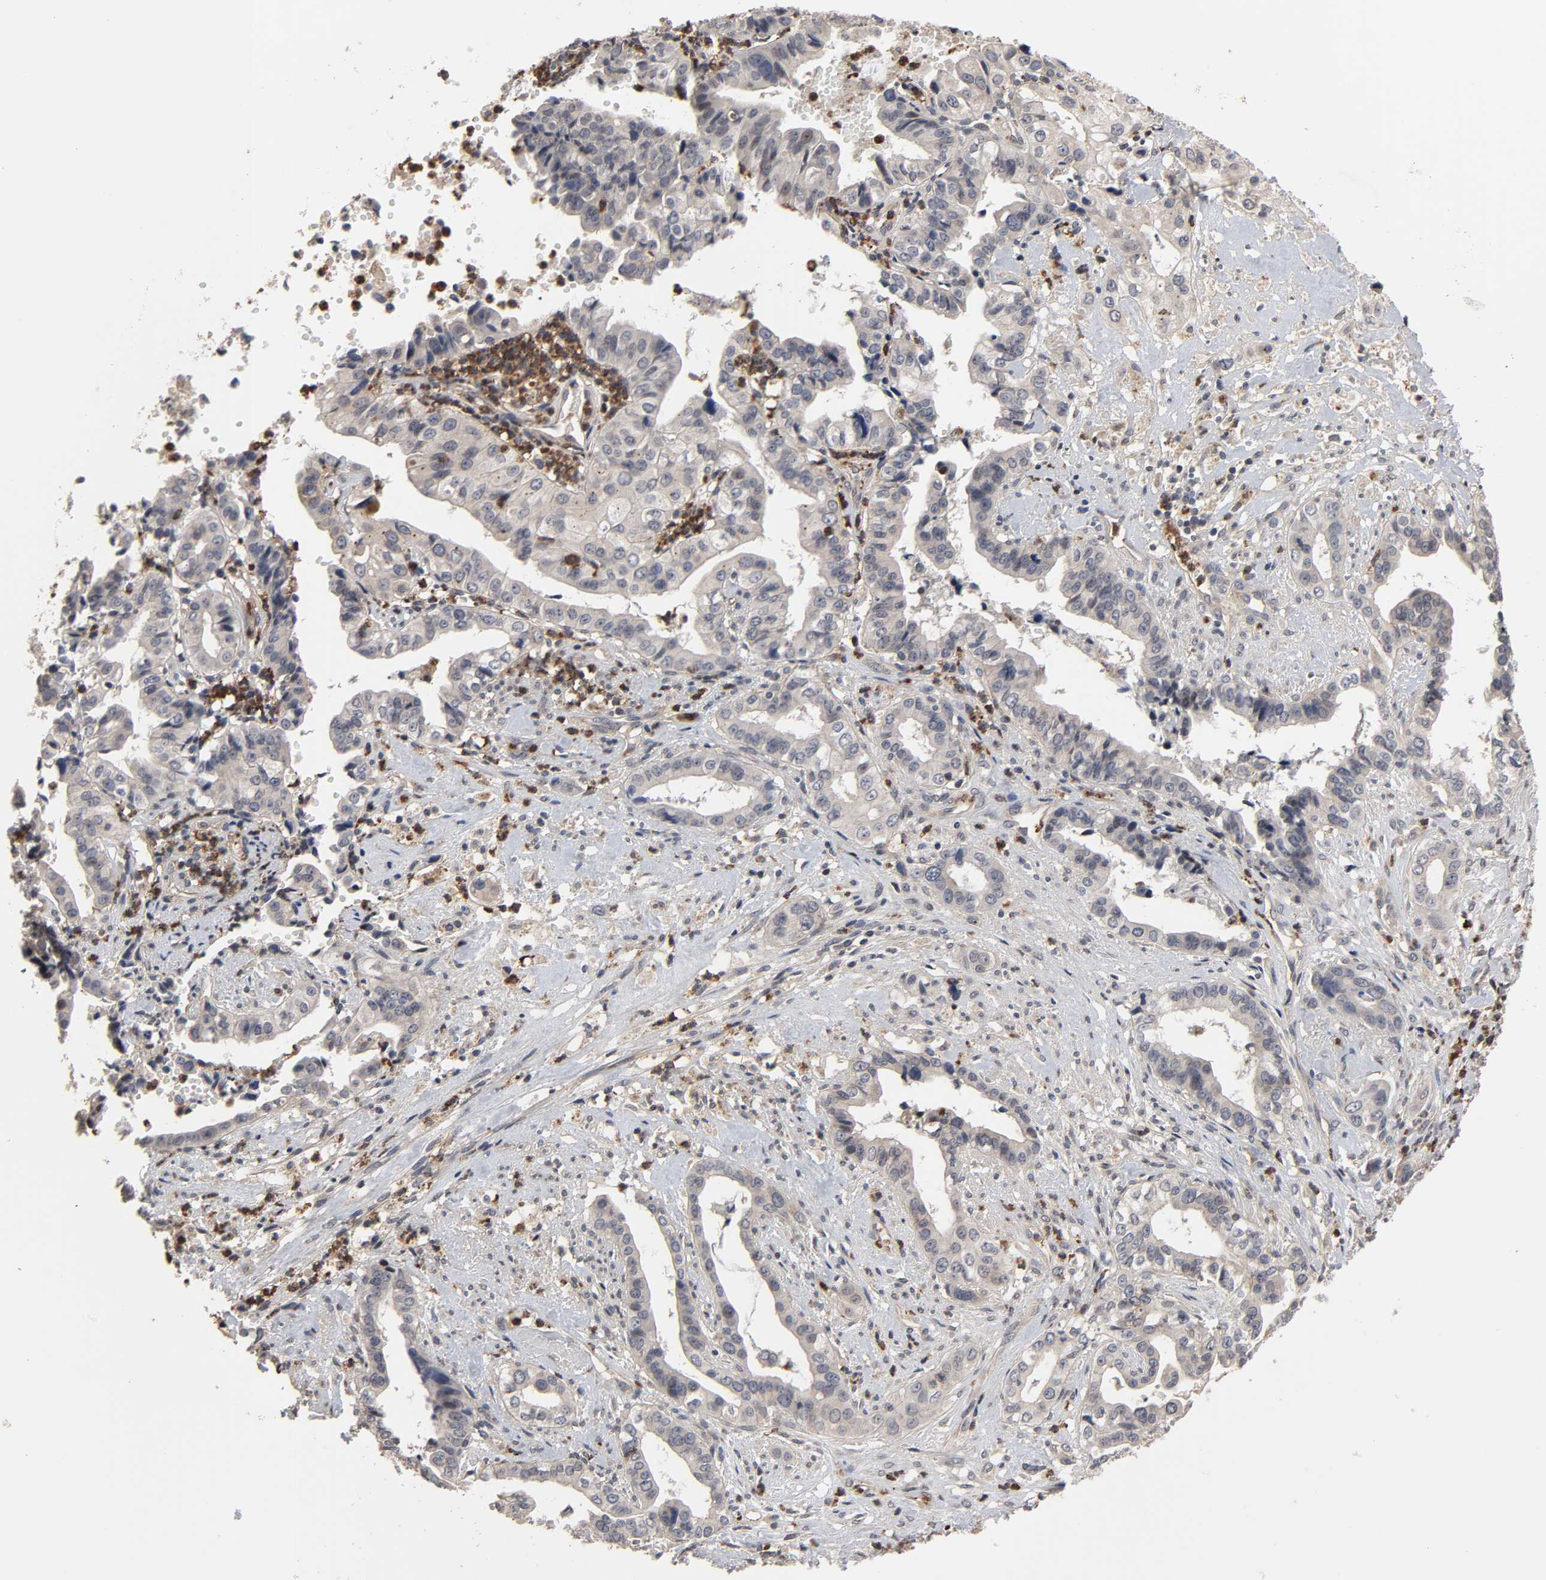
{"staining": {"intensity": "weak", "quantity": "25%-75%", "location": "cytoplasmic/membranous"}, "tissue": "liver cancer", "cell_type": "Tumor cells", "image_type": "cancer", "snomed": [{"axis": "morphology", "description": "Cholangiocarcinoma"}, {"axis": "topography", "description": "Liver"}], "caption": "High-power microscopy captured an IHC histopathology image of liver cancer, revealing weak cytoplasmic/membranous positivity in about 25%-75% of tumor cells. Immunohistochemistry (ihc) stains the protein of interest in brown and the nuclei are stained blue.", "gene": "CCDC175", "patient": {"sex": "female", "age": 61}}